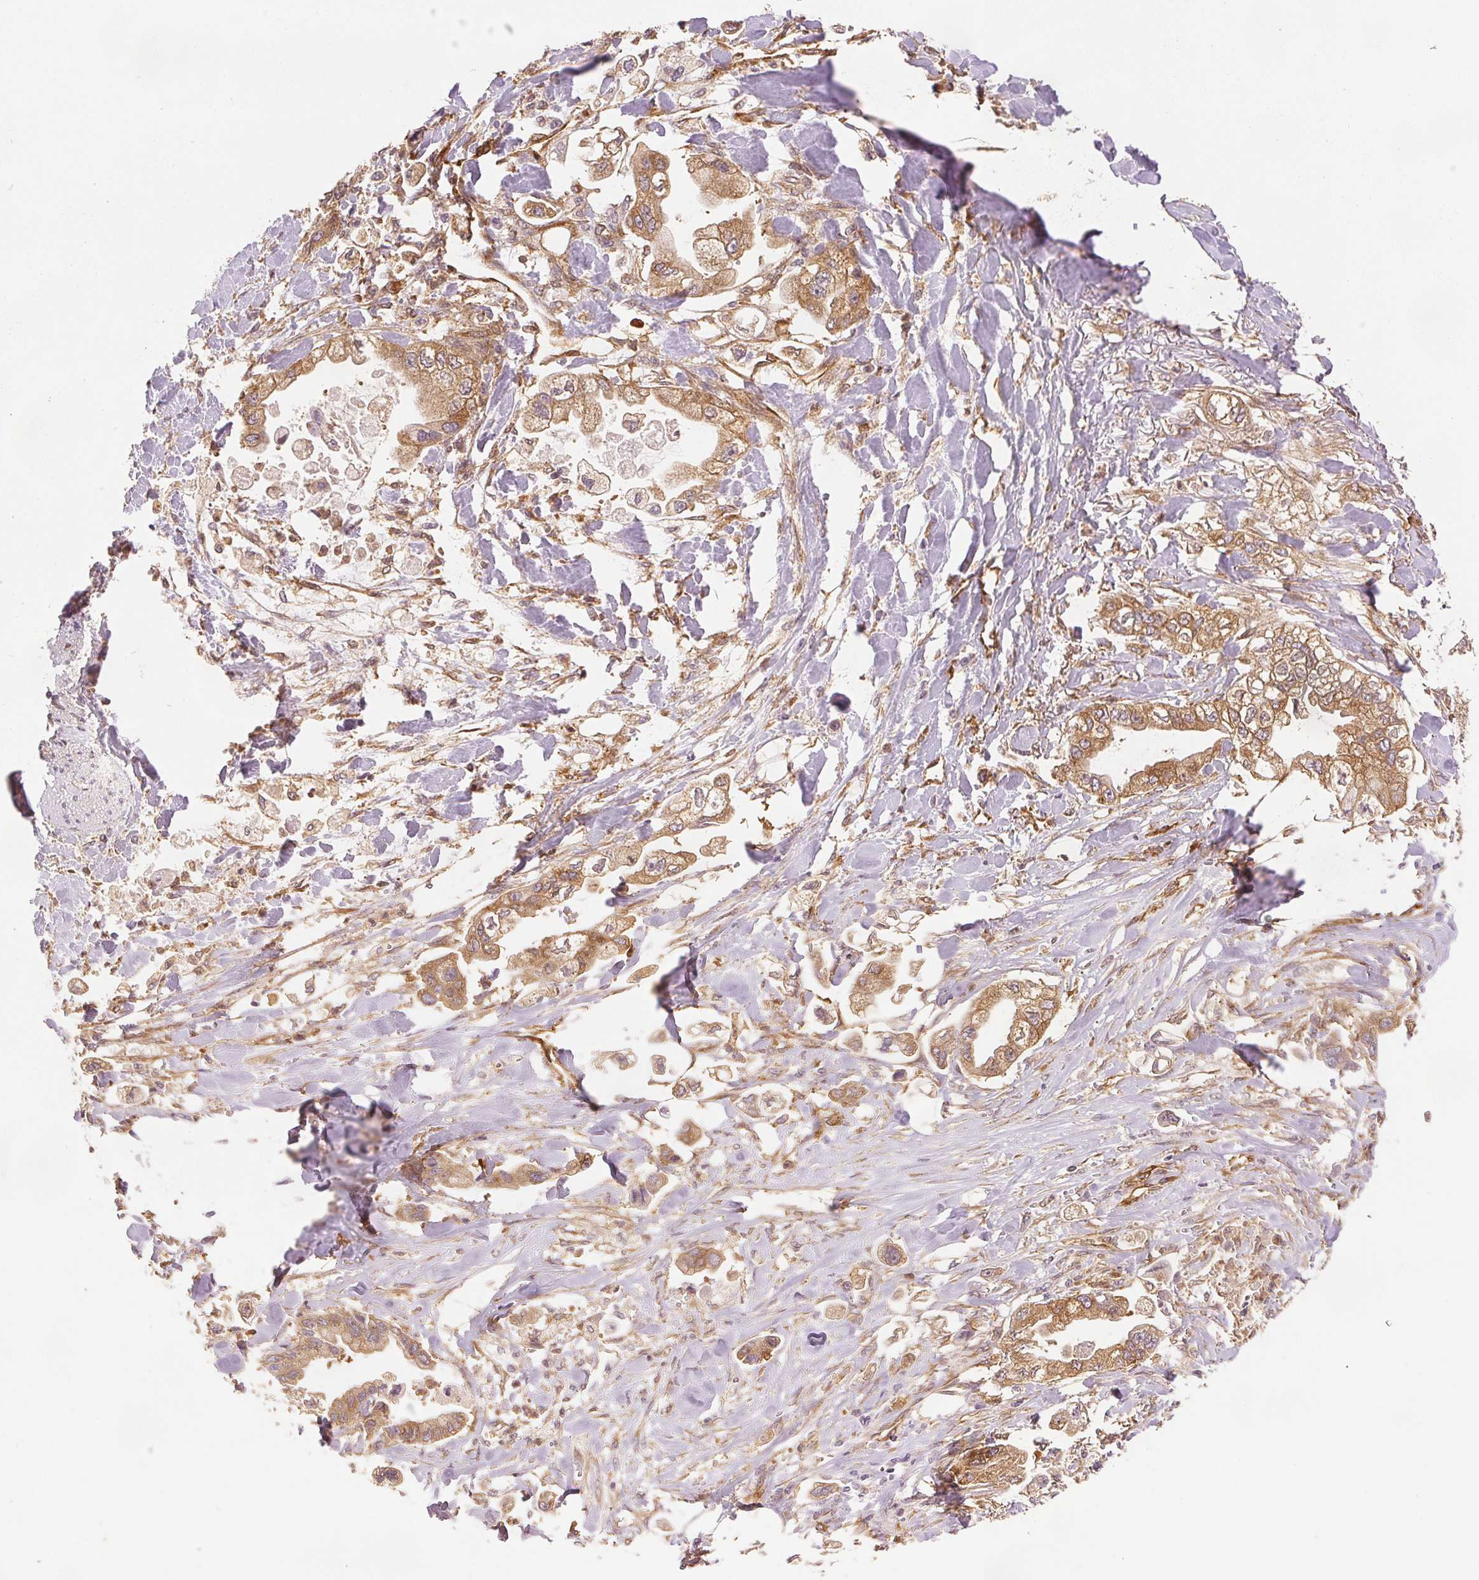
{"staining": {"intensity": "moderate", "quantity": ">75%", "location": "cytoplasmic/membranous"}, "tissue": "stomach cancer", "cell_type": "Tumor cells", "image_type": "cancer", "snomed": [{"axis": "morphology", "description": "Adenocarcinoma, NOS"}, {"axis": "topography", "description": "Stomach"}], "caption": "This image exhibits immunohistochemistry (IHC) staining of human stomach adenocarcinoma, with medium moderate cytoplasmic/membranous expression in approximately >75% of tumor cells.", "gene": "DIAPH2", "patient": {"sex": "male", "age": 62}}